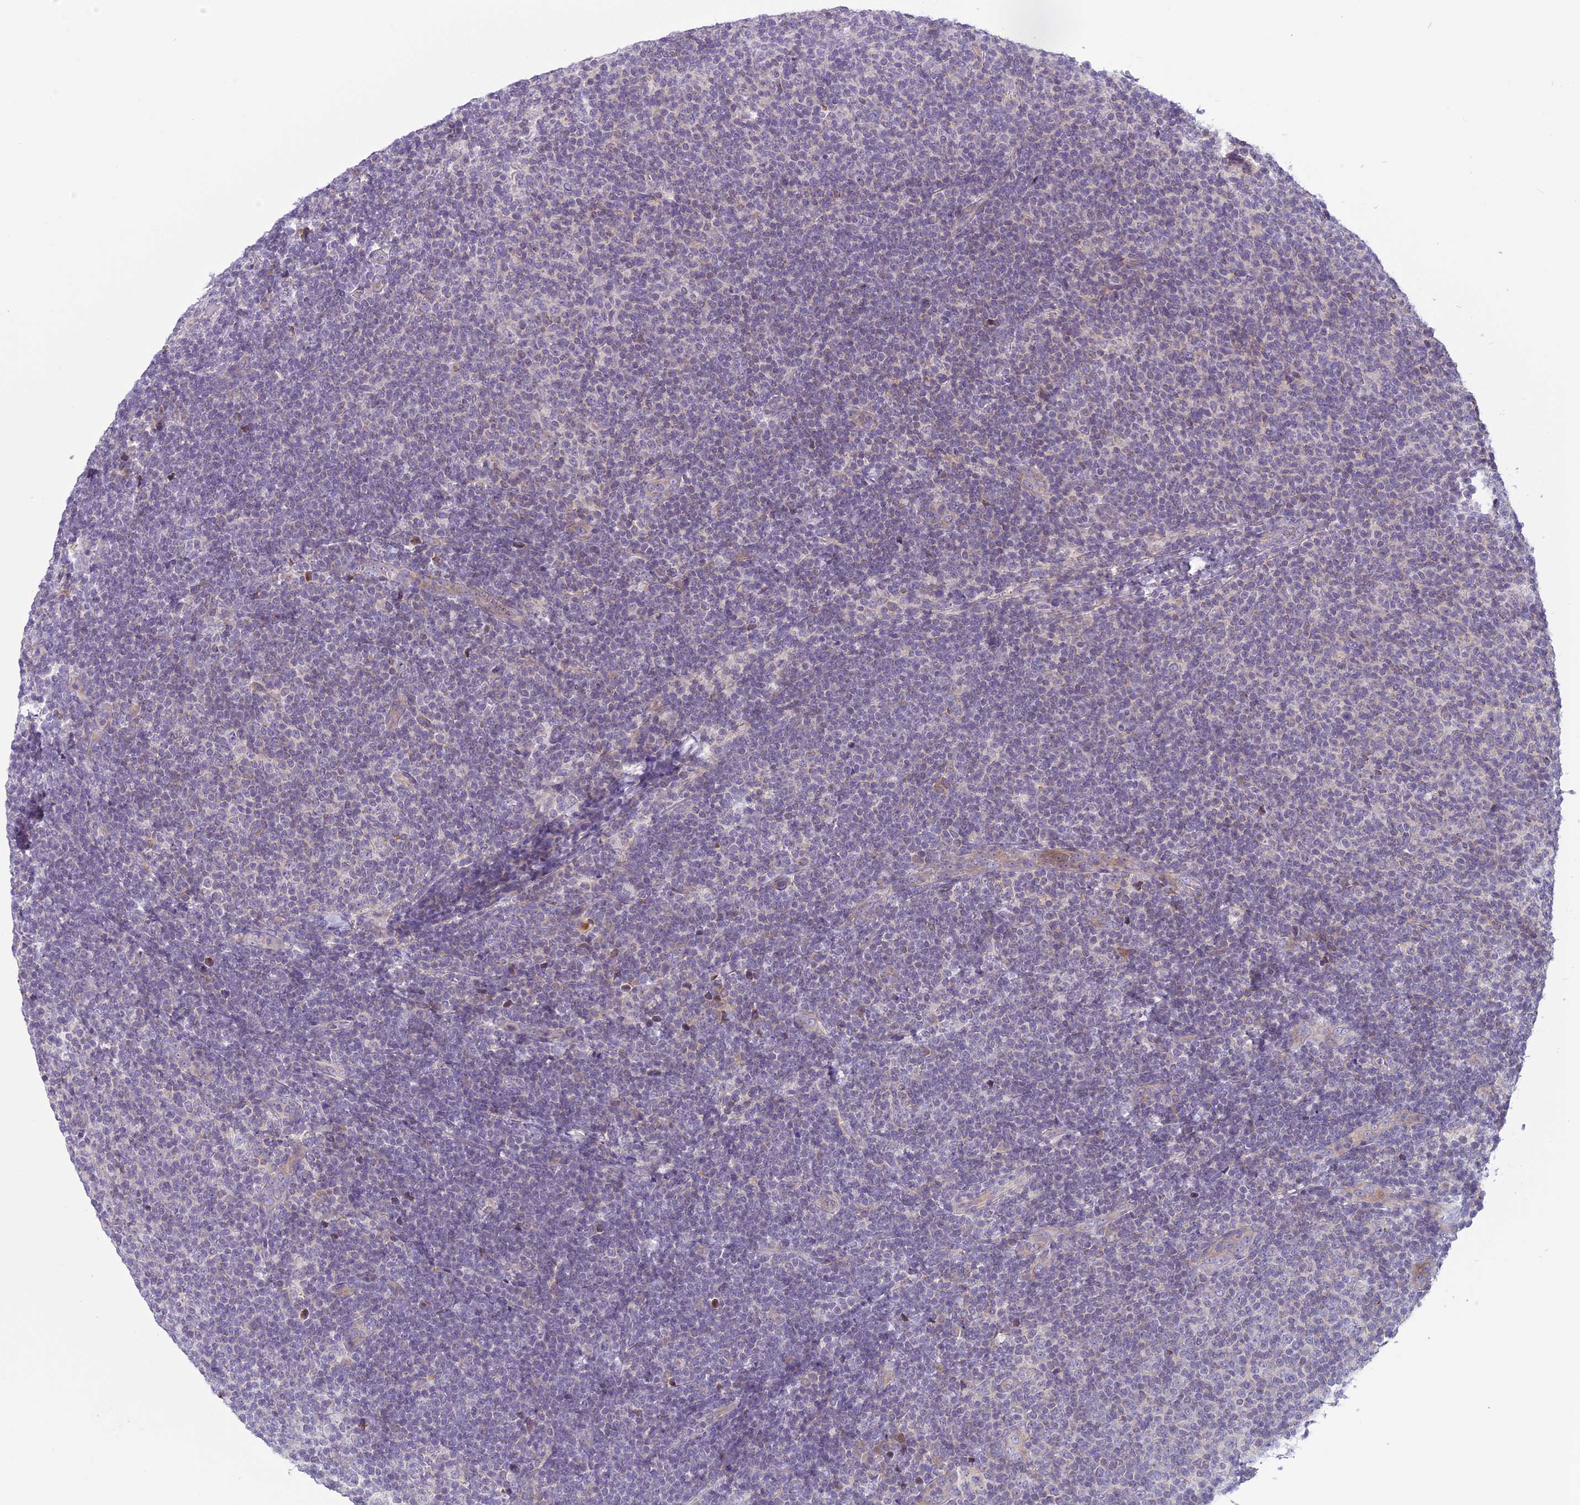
{"staining": {"intensity": "negative", "quantity": "none", "location": "none"}, "tissue": "lymphoma", "cell_type": "Tumor cells", "image_type": "cancer", "snomed": [{"axis": "morphology", "description": "Malignant lymphoma, non-Hodgkin's type, Low grade"}, {"axis": "topography", "description": "Lymph node"}], "caption": "IHC micrograph of neoplastic tissue: low-grade malignant lymphoma, non-Hodgkin's type stained with DAB reveals no significant protein positivity in tumor cells. (Stains: DAB immunohistochemistry with hematoxylin counter stain, Microscopy: brightfield microscopy at high magnification).", "gene": "ARHGEF37", "patient": {"sex": "male", "age": 66}}